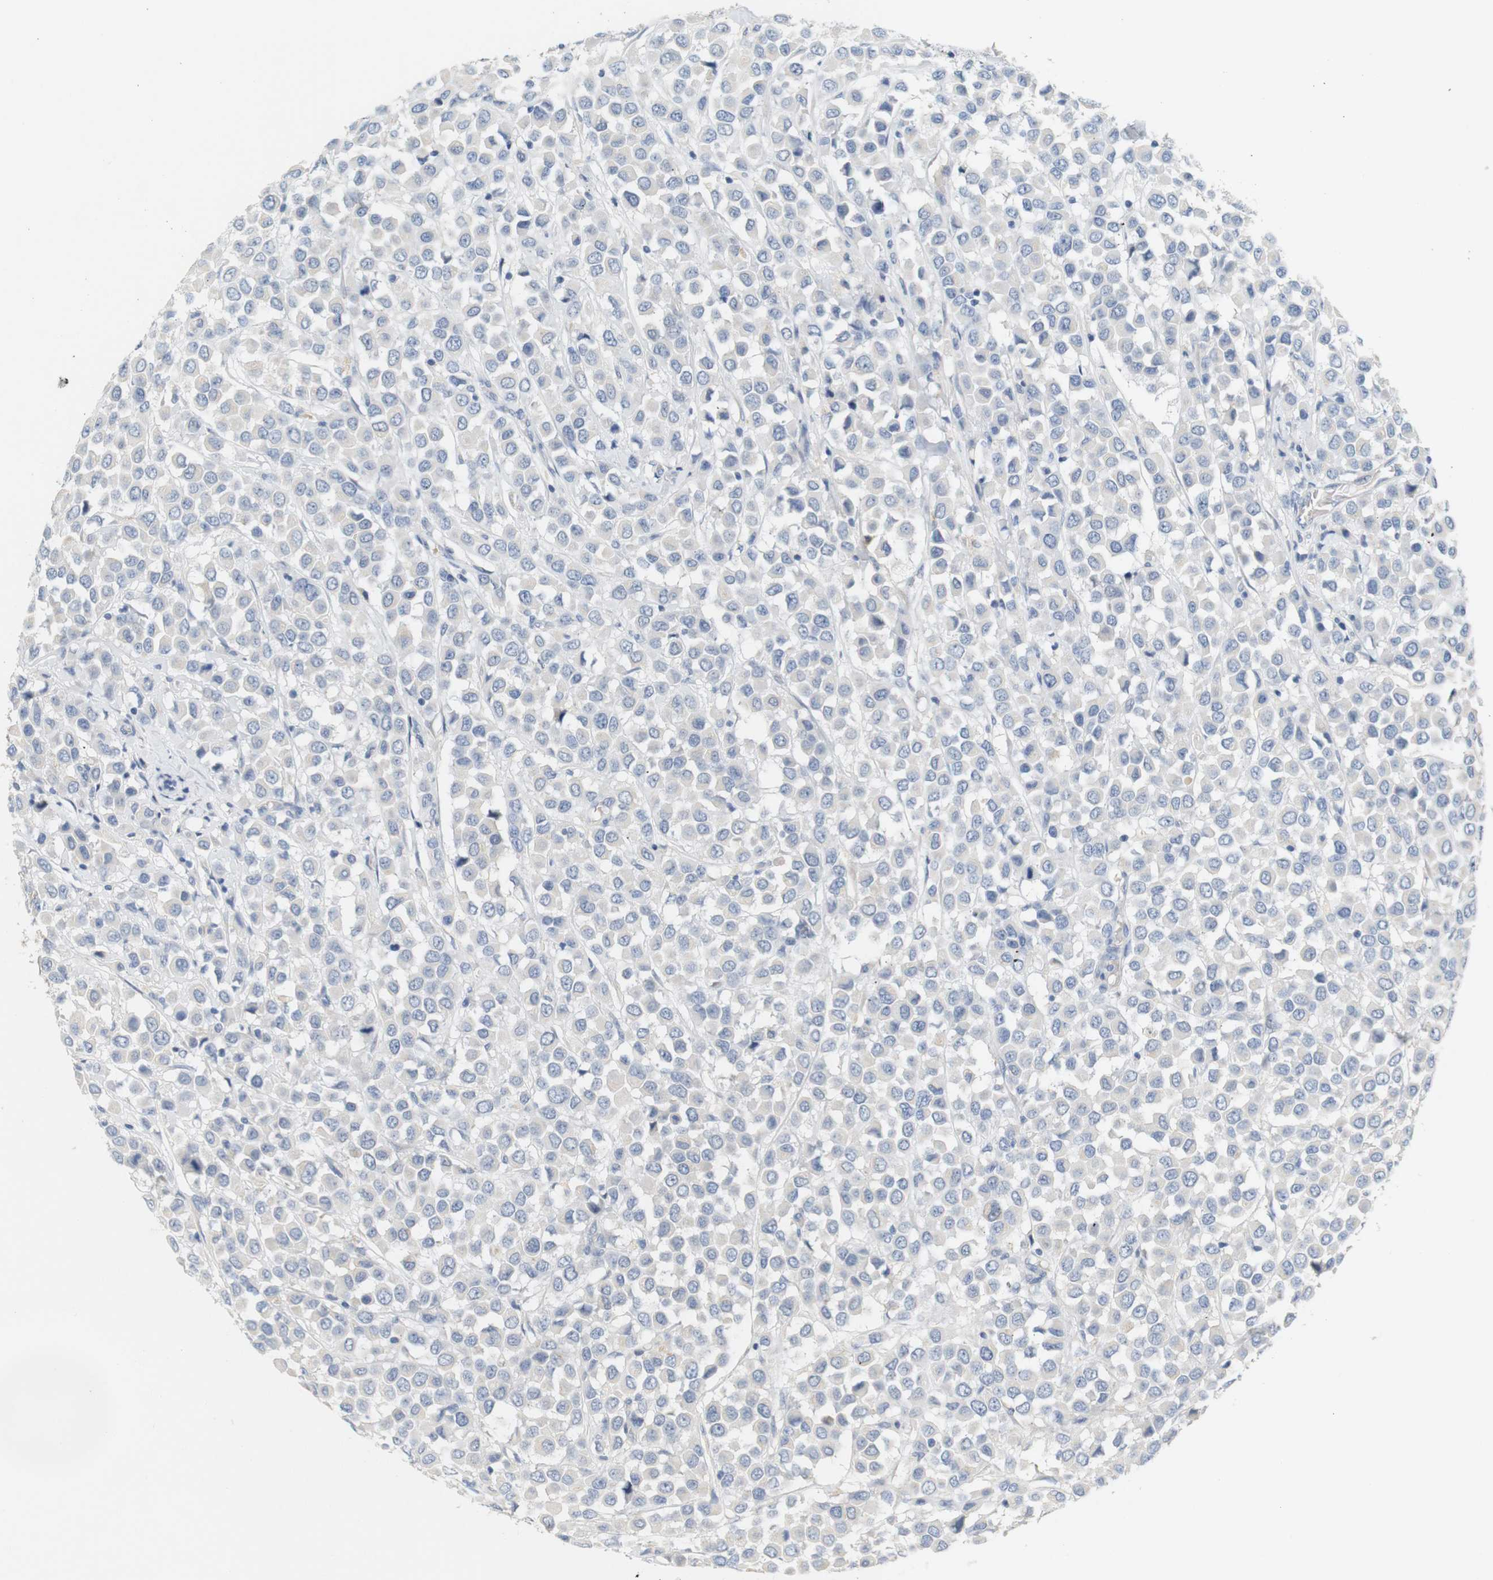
{"staining": {"intensity": "negative", "quantity": "none", "location": "none"}, "tissue": "breast cancer", "cell_type": "Tumor cells", "image_type": "cancer", "snomed": [{"axis": "morphology", "description": "Duct carcinoma"}, {"axis": "topography", "description": "Breast"}], "caption": "Image shows no protein staining in tumor cells of breast infiltrating ductal carcinoma tissue.", "gene": "LRRK2", "patient": {"sex": "female", "age": 61}}